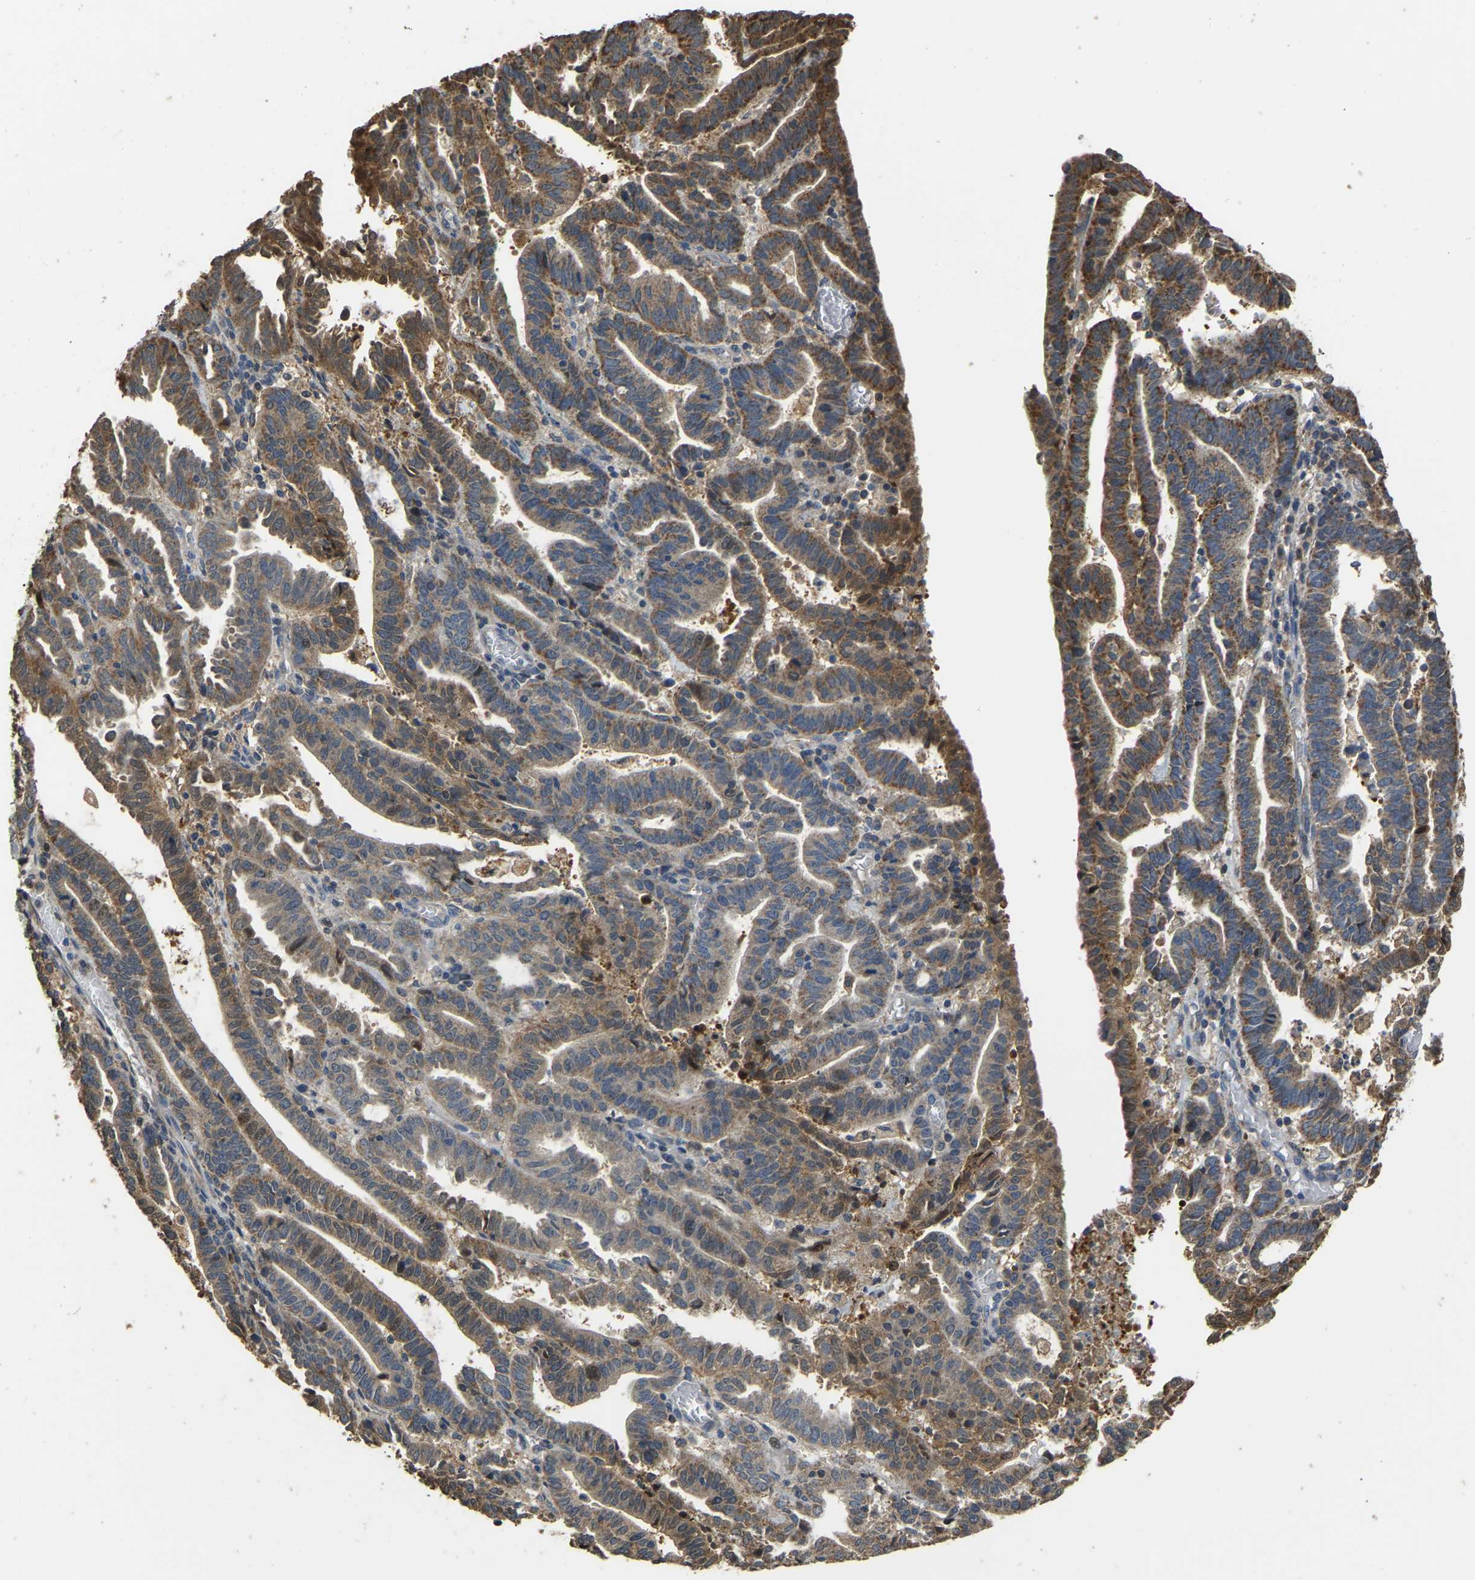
{"staining": {"intensity": "moderate", "quantity": "25%-75%", "location": "cytoplasmic/membranous"}, "tissue": "endometrial cancer", "cell_type": "Tumor cells", "image_type": "cancer", "snomed": [{"axis": "morphology", "description": "Adenocarcinoma, NOS"}, {"axis": "topography", "description": "Uterus"}], "caption": "Human endometrial cancer (adenocarcinoma) stained with a protein marker reveals moderate staining in tumor cells.", "gene": "TUFM", "patient": {"sex": "female", "age": 83}}